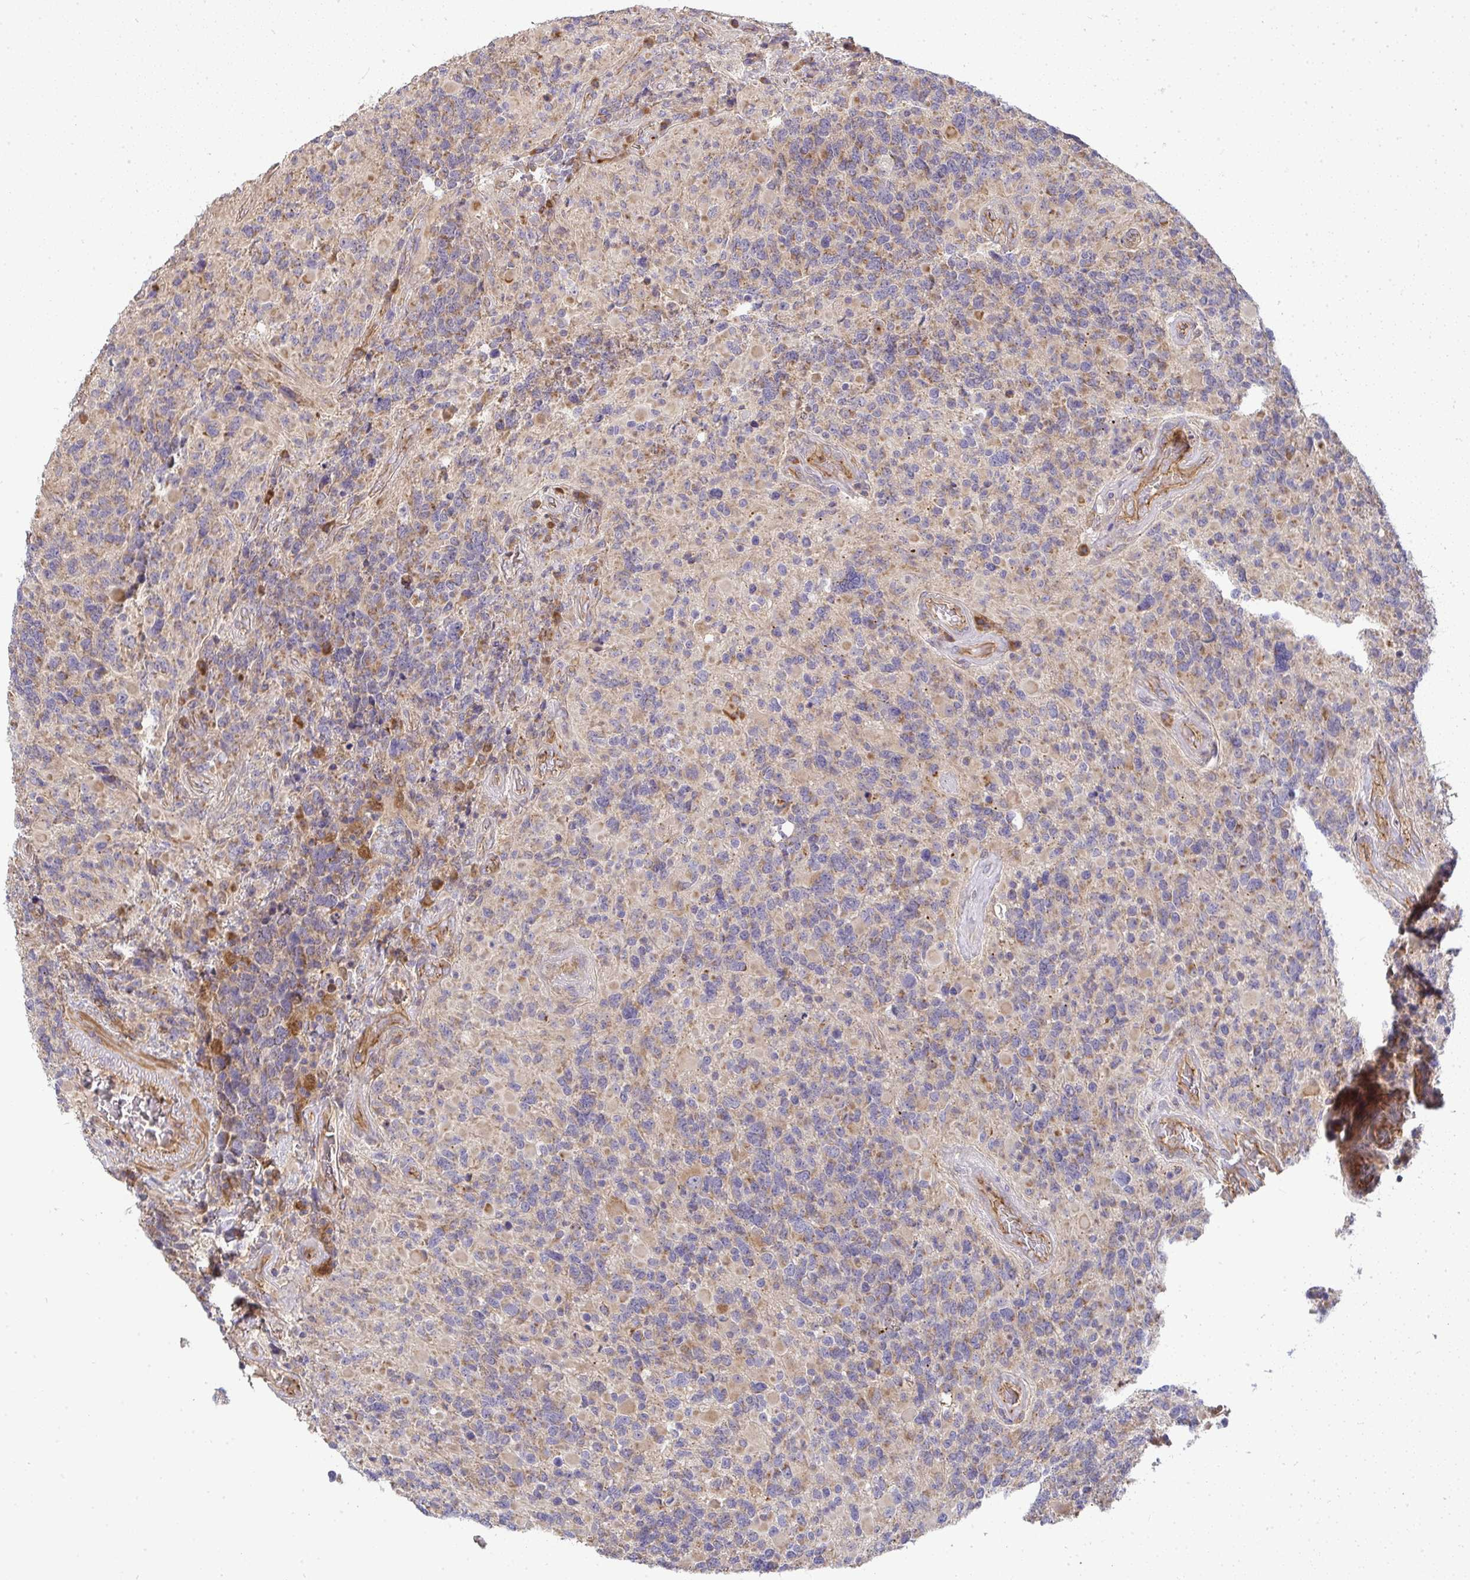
{"staining": {"intensity": "negative", "quantity": "none", "location": "none"}, "tissue": "glioma", "cell_type": "Tumor cells", "image_type": "cancer", "snomed": [{"axis": "morphology", "description": "Glioma, malignant, High grade"}, {"axis": "topography", "description": "Brain"}], "caption": "Human glioma stained for a protein using IHC reveals no staining in tumor cells.", "gene": "B4GALT6", "patient": {"sex": "female", "age": 40}}